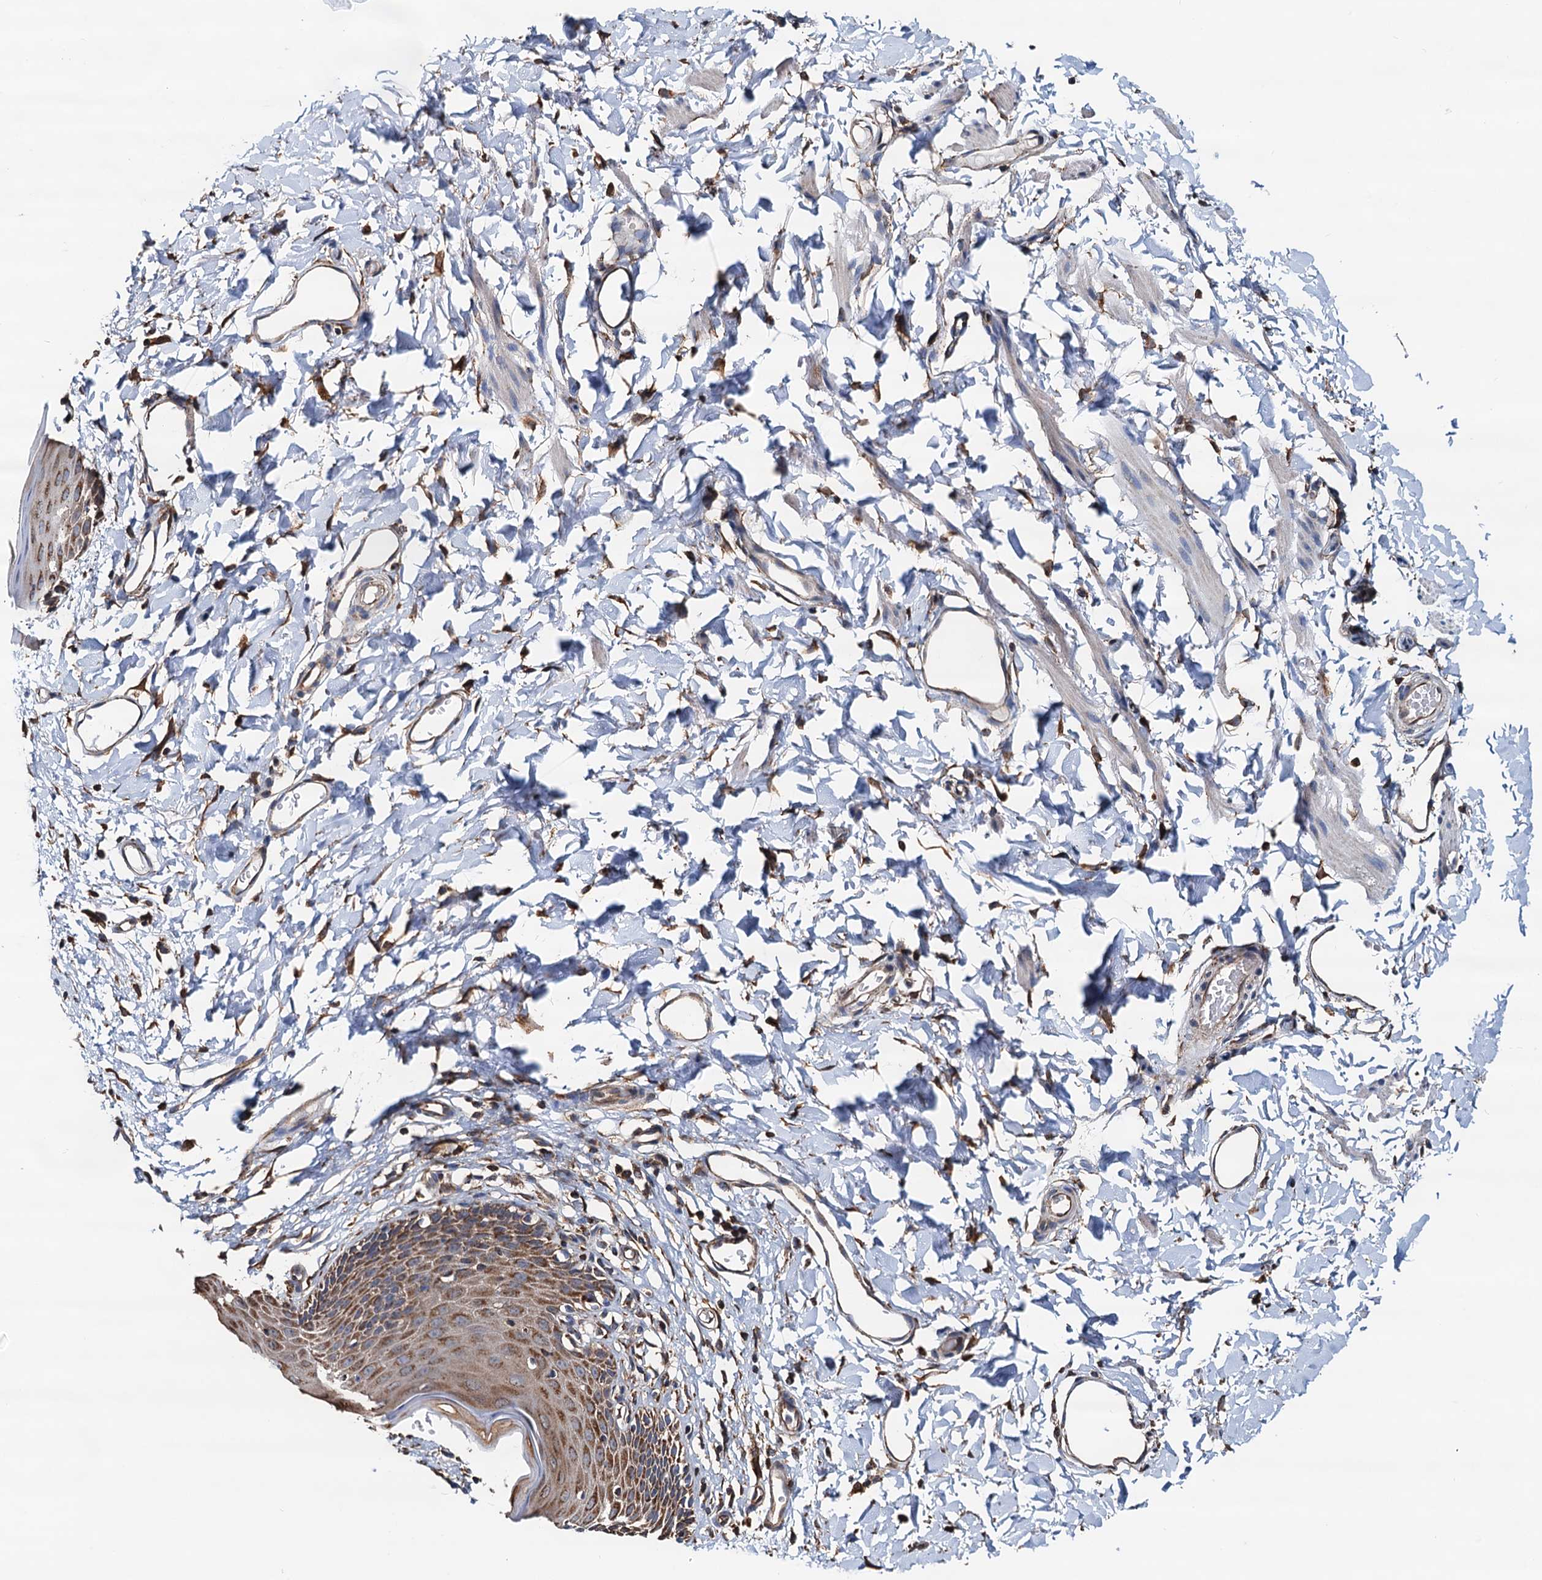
{"staining": {"intensity": "moderate", "quantity": ">75%", "location": "cytoplasmic/membranous"}, "tissue": "skin", "cell_type": "Epidermal cells", "image_type": "normal", "snomed": [{"axis": "morphology", "description": "Normal tissue, NOS"}, {"axis": "topography", "description": "Vulva"}], "caption": "Protein staining exhibits moderate cytoplasmic/membranous staining in about >75% of epidermal cells in unremarkable skin. (Stains: DAB (3,3'-diaminobenzidine) in brown, nuclei in blue, Microscopy: brightfield microscopy at high magnification).", "gene": "AAGAB", "patient": {"sex": "female", "age": 68}}